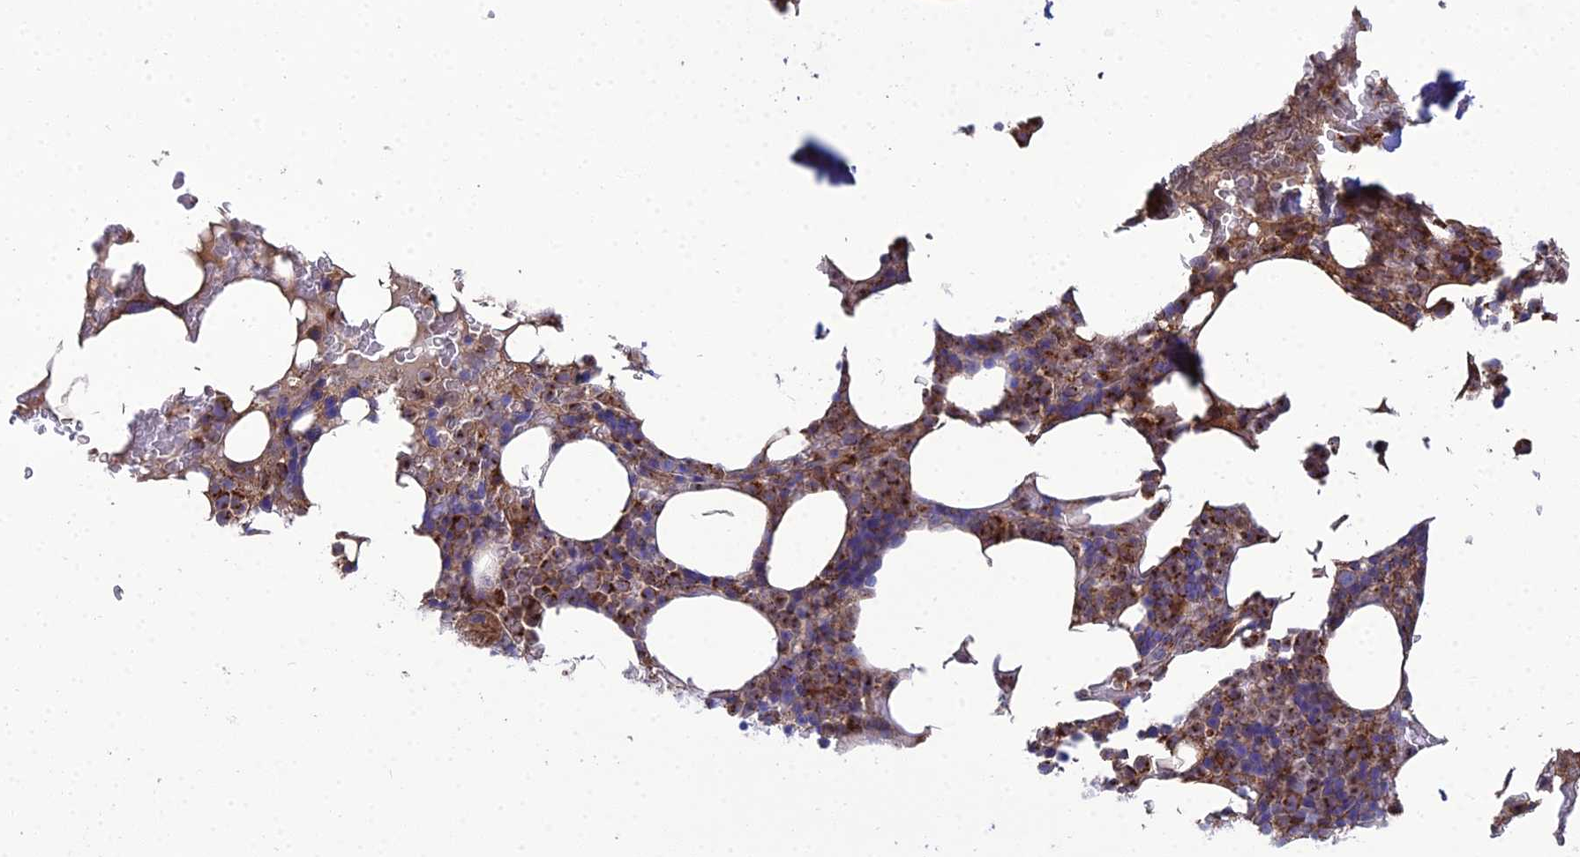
{"staining": {"intensity": "moderate", "quantity": ">75%", "location": "cytoplasmic/membranous"}, "tissue": "bone marrow", "cell_type": "Hematopoietic cells", "image_type": "normal", "snomed": [{"axis": "morphology", "description": "Normal tissue, NOS"}, {"axis": "topography", "description": "Bone marrow"}], "caption": "IHC (DAB (3,3'-diaminobenzidine)) staining of normal human bone marrow reveals moderate cytoplasmic/membranous protein expression in about >75% of hematopoietic cells.", "gene": "LNPEP", "patient": {"sex": "male", "age": 58}}